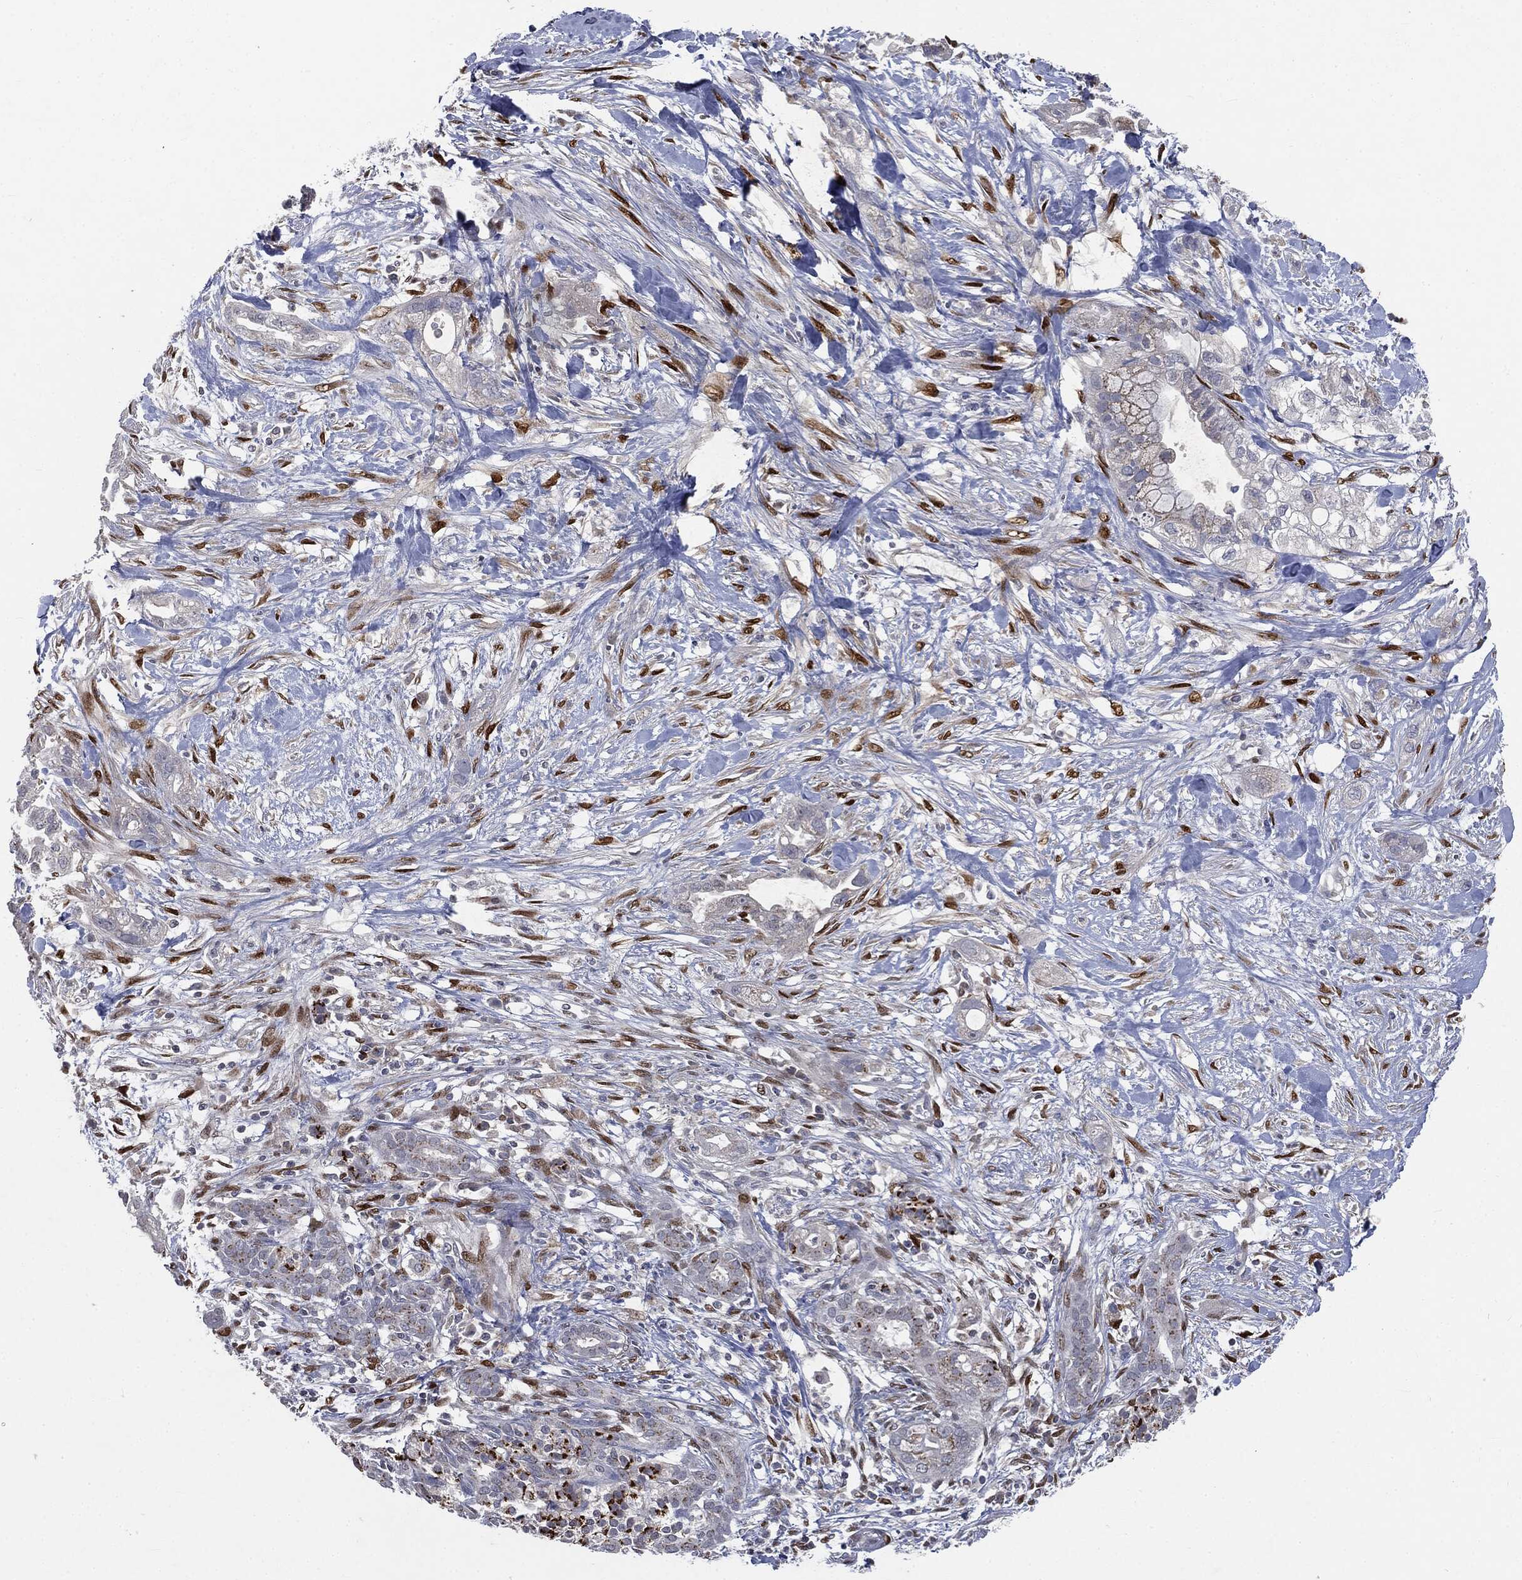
{"staining": {"intensity": "negative", "quantity": "none", "location": "none"}, "tissue": "pancreatic cancer", "cell_type": "Tumor cells", "image_type": "cancer", "snomed": [{"axis": "morphology", "description": "Adenocarcinoma, NOS"}, {"axis": "topography", "description": "Pancreas"}], "caption": "Tumor cells show no significant protein staining in adenocarcinoma (pancreatic).", "gene": "CASD1", "patient": {"sex": "male", "age": 44}}